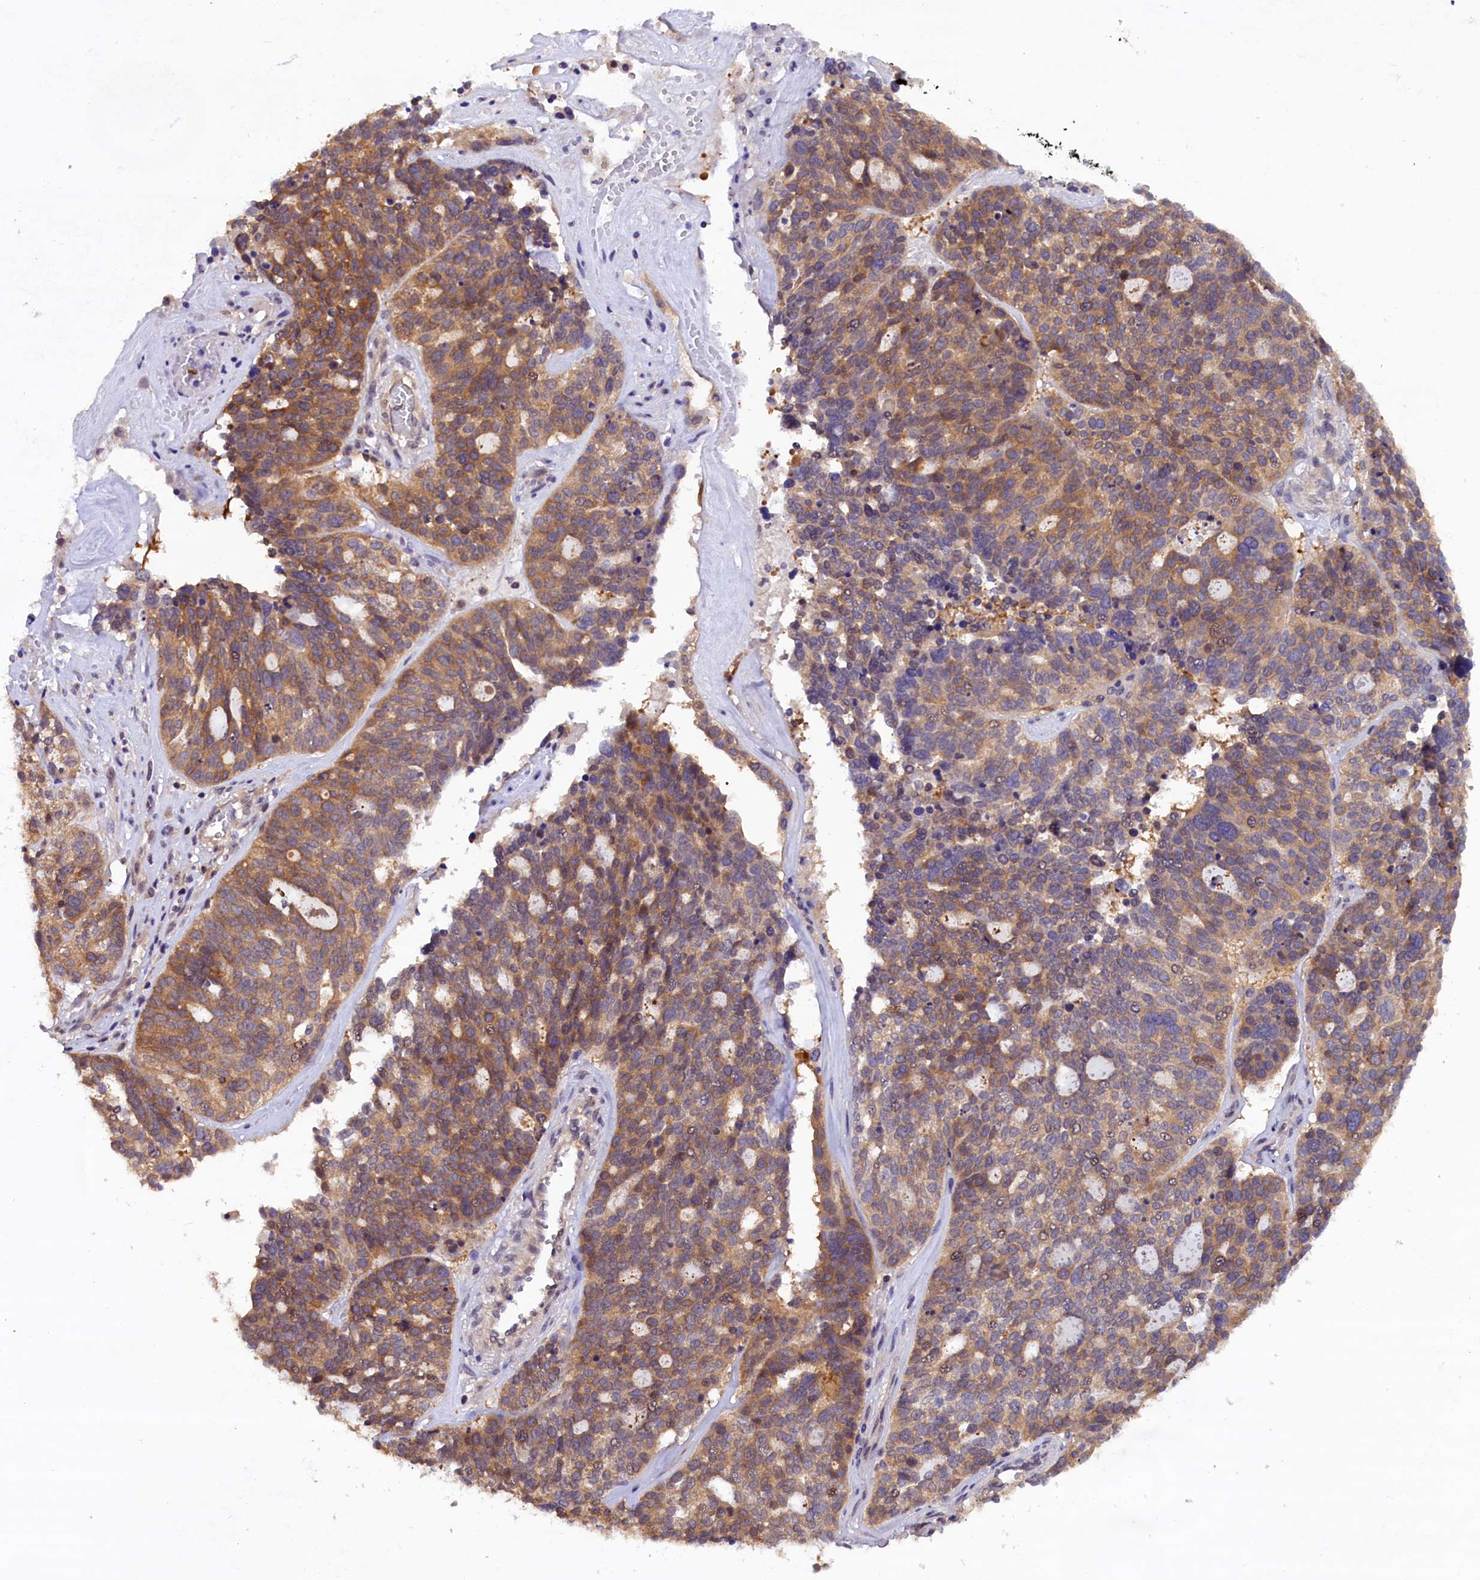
{"staining": {"intensity": "moderate", "quantity": ">75%", "location": "cytoplasmic/membranous"}, "tissue": "ovarian cancer", "cell_type": "Tumor cells", "image_type": "cancer", "snomed": [{"axis": "morphology", "description": "Cystadenocarcinoma, serous, NOS"}, {"axis": "topography", "description": "Ovary"}], "caption": "The image displays staining of ovarian serous cystadenocarcinoma, revealing moderate cytoplasmic/membranous protein staining (brown color) within tumor cells.", "gene": "TBCB", "patient": {"sex": "female", "age": 59}}